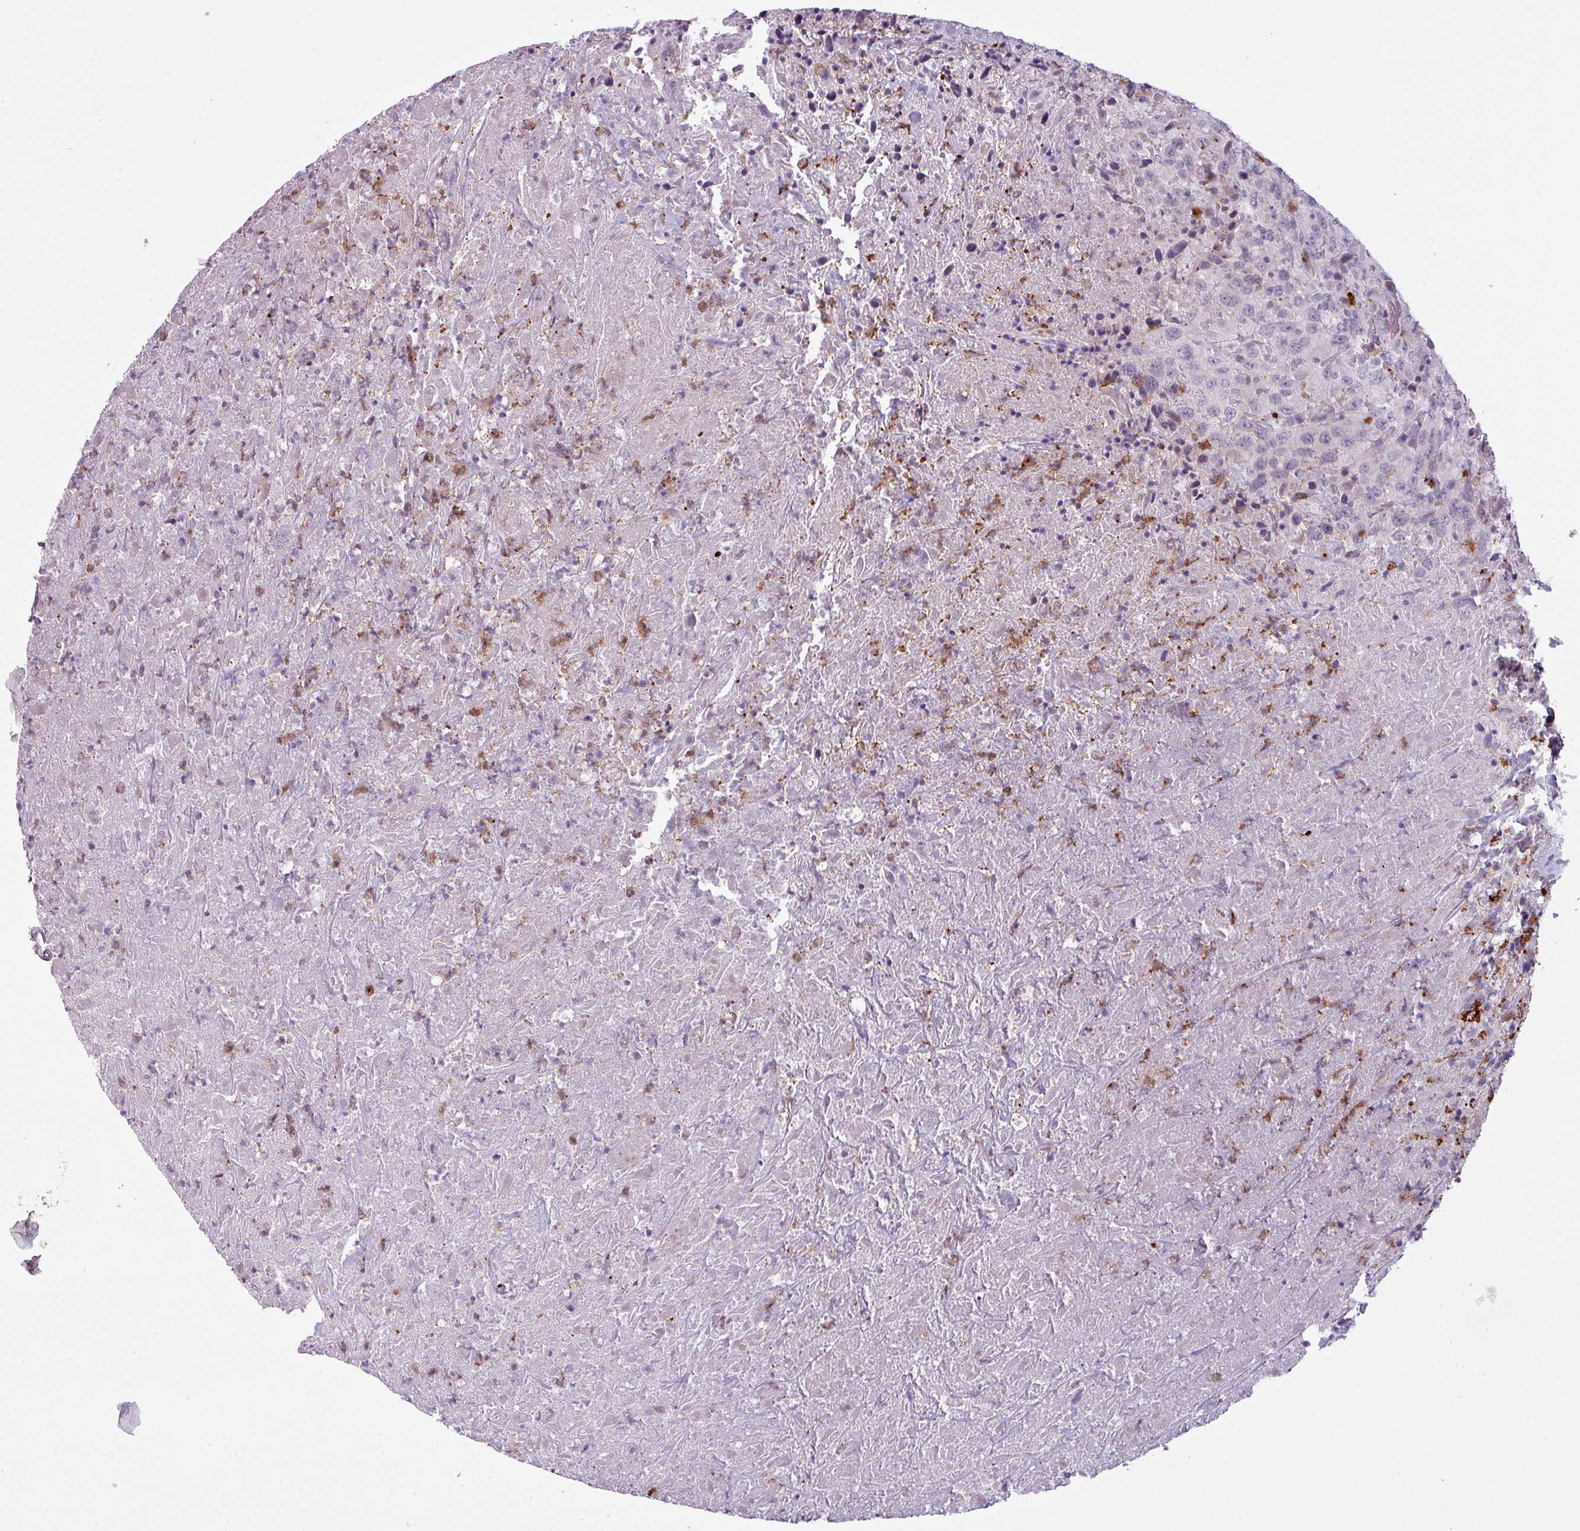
{"staining": {"intensity": "negative", "quantity": "none", "location": "none"}, "tissue": "urothelial cancer", "cell_type": "Tumor cells", "image_type": "cancer", "snomed": [{"axis": "morphology", "description": "Urothelial carcinoma, High grade"}, {"axis": "topography", "description": "Urinary bladder"}], "caption": "The immunohistochemistry micrograph has no significant staining in tumor cells of urothelial cancer tissue.", "gene": "MAP7D2", "patient": {"sex": "male", "age": 61}}